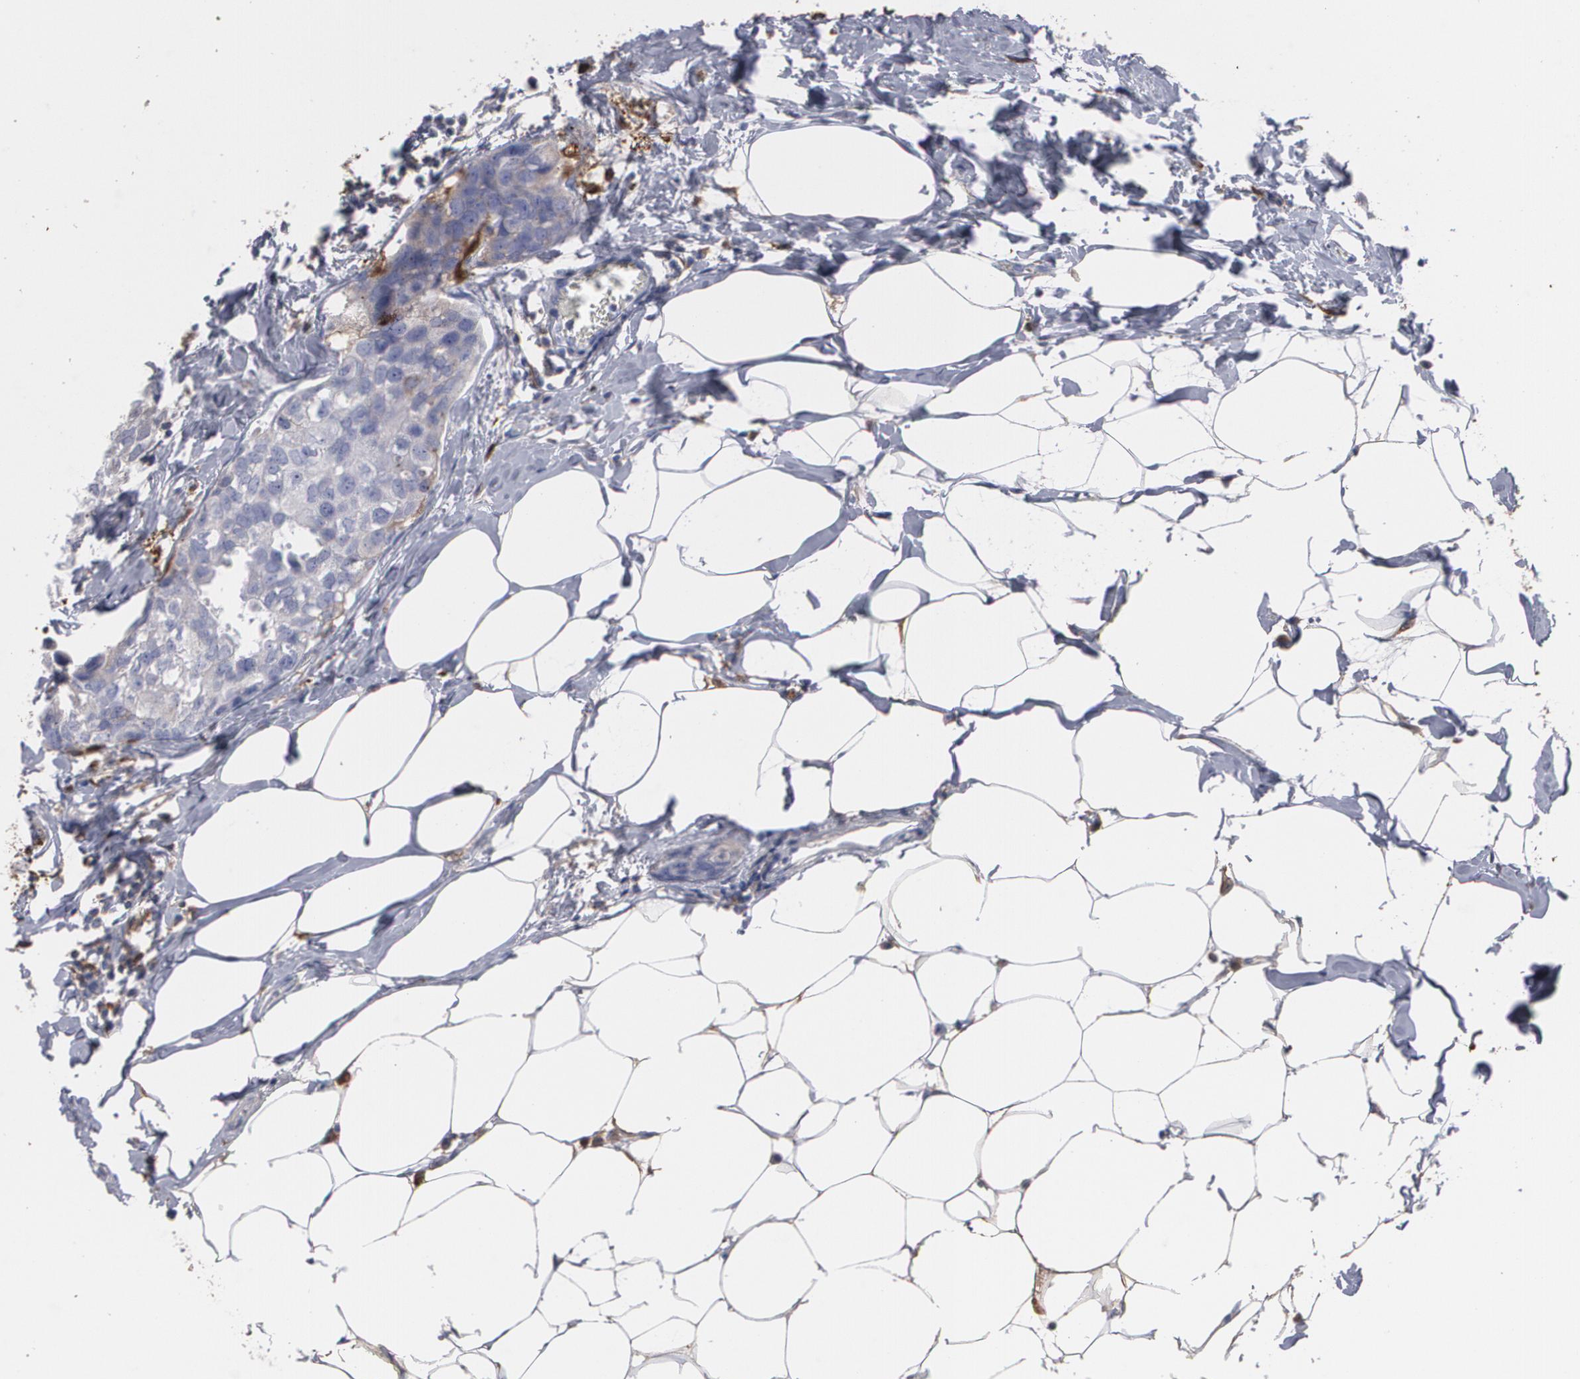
{"staining": {"intensity": "negative", "quantity": "none", "location": "none"}, "tissue": "breast cancer", "cell_type": "Tumor cells", "image_type": "cancer", "snomed": [{"axis": "morphology", "description": "Normal tissue, NOS"}, {"axis": "morphology", "description": "Duct carcinoma"}, {"axis": "topography", "description": "Breast"}], "caption": "The photomicrograph shows no significant positivity in tumor cells of breast cancer. (Immunohistochemistry, brightfield microscopy, high magnification).", "gene": "ODC1", "patient": {"sex": "female", "age": 50}}